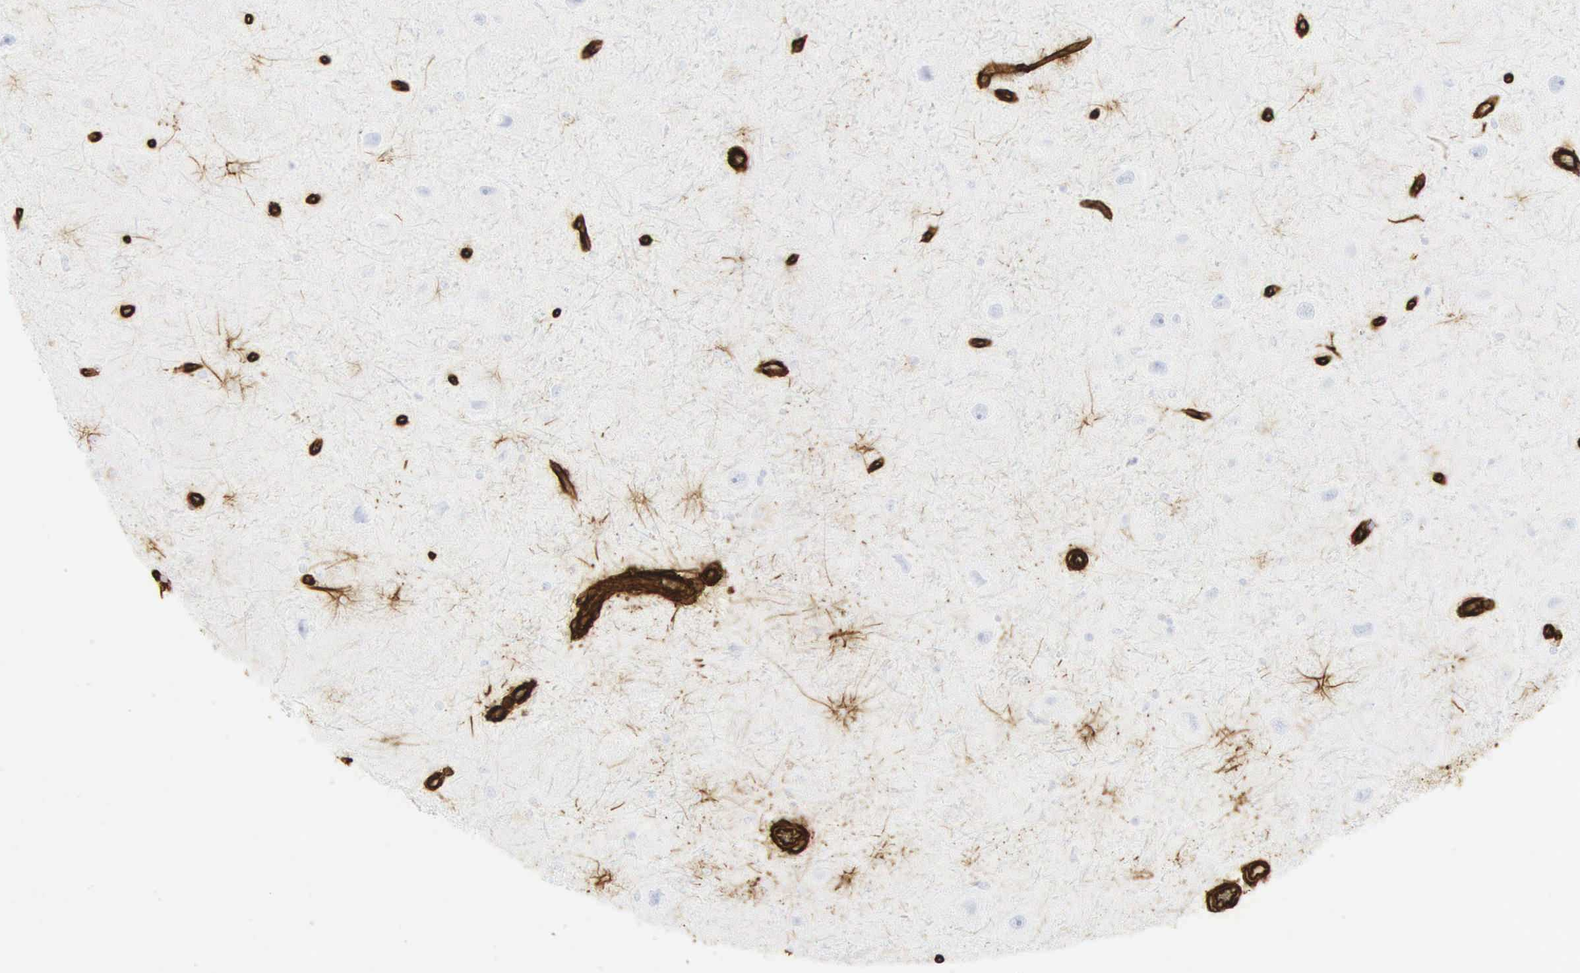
{"staining": {"intensity": "strong", "quantity": "<25%", "location": "cytoplasmic/membranous"}, "tissue": "hippocampus", "cell_type": "Glial cells", "image_type": "normal", "snomed": [{"axis": "morphology", "description": "Normal tissue, NOS"}, {"axis": "topography", "description": "Hippocampus"}], "caption": "Immunohistochemical staining of benign human hippocampus shows strong cytoplasmic/membranous protein expression in approximately <25% of glial cells. Using DAB (brown) and hematoxylin (blue) stains, captured at high magnification using brightfield microscopy.", "gene": "VIM", "patient": {"sex": "female", "age": 54}}